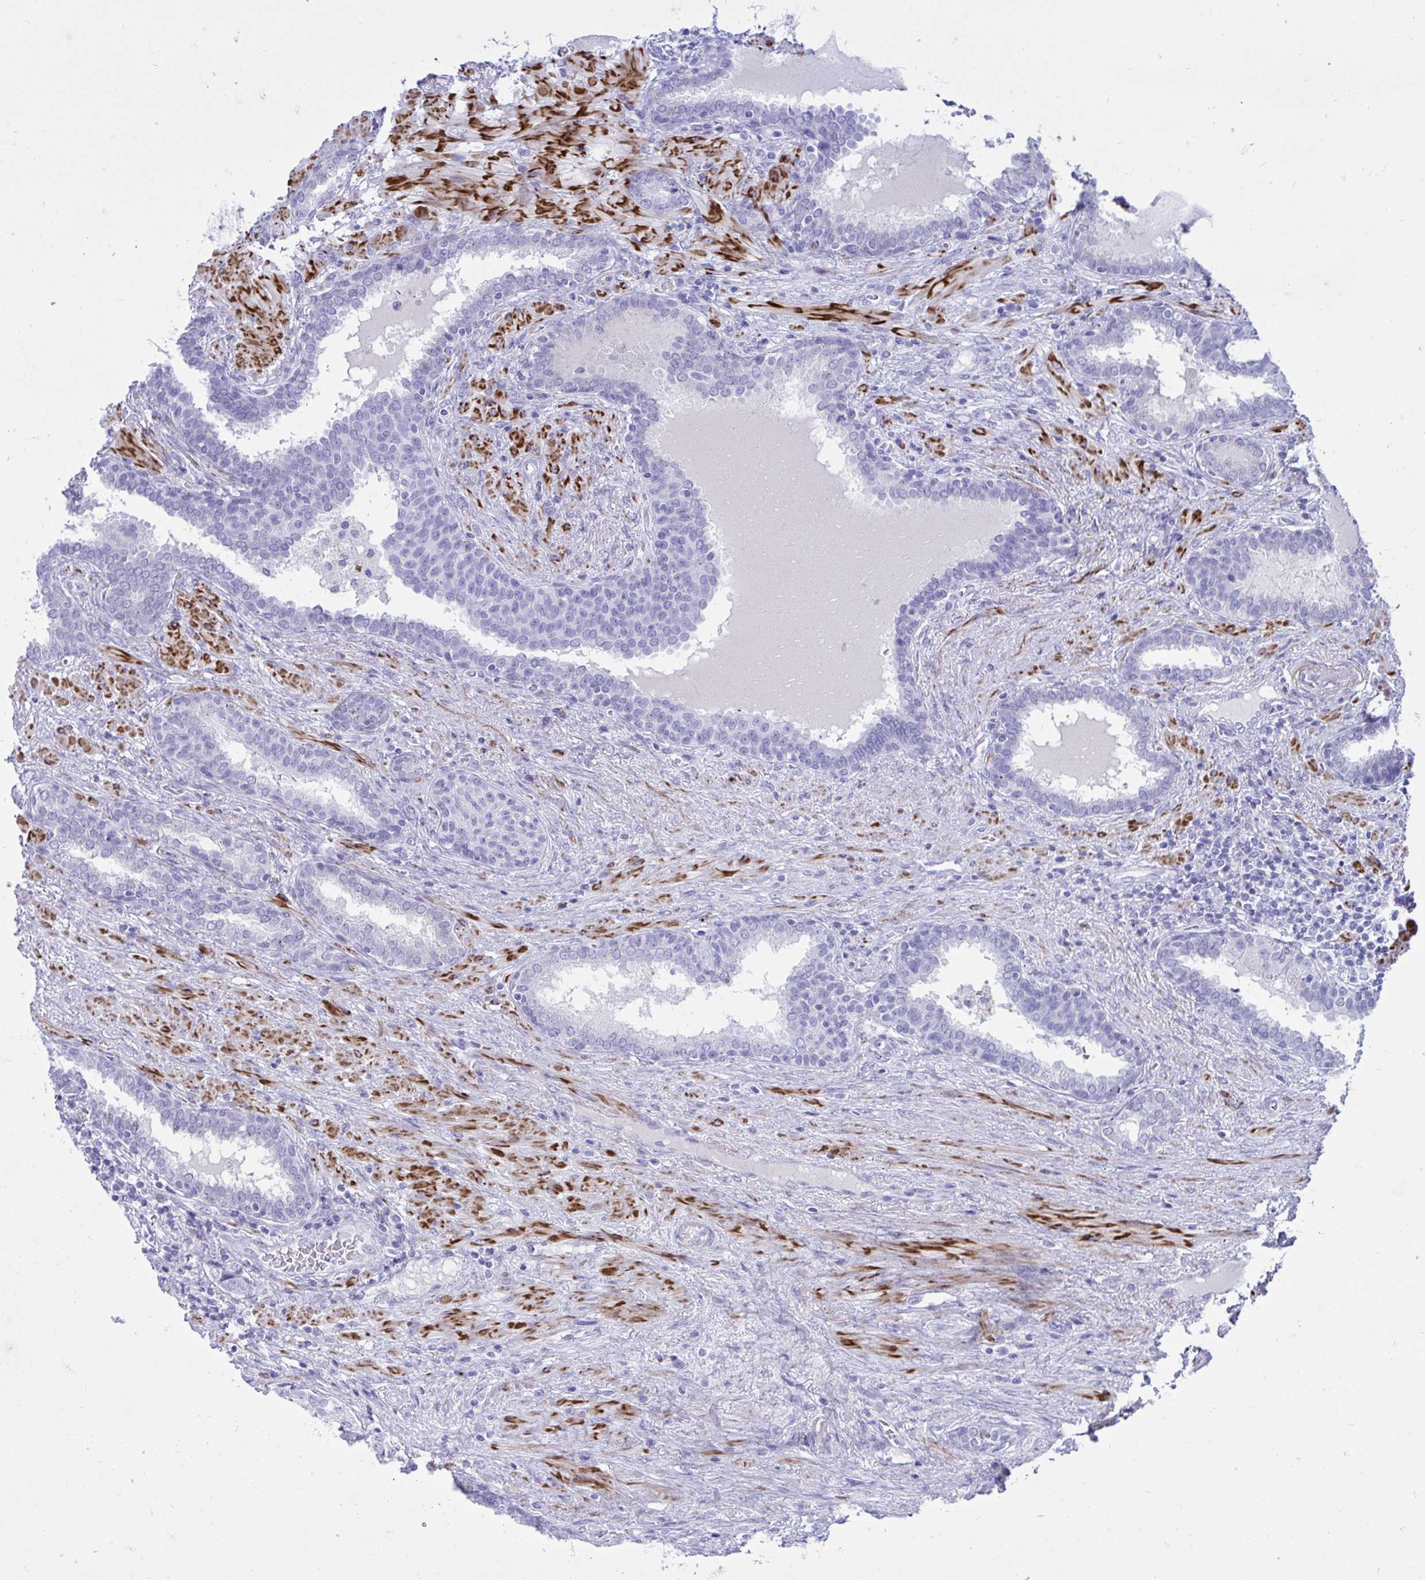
{"staining": {"intensity": "negative", "quantity": "none", "location": "none"}, "tissue": "prostate cancer", "cell_type": "Tumor cells", "image_type": "cancer", "snomed": [{"axis": "morphology", "description": "Adenocarcinoma, High grade"}, {"axis": "topography", "description": "Prostate"}], "caption": "DAB immunohistochemical staining of human prostate cancer (adenocarcinoma (high-grade)) shows no significant positivity in tumor cells. (Immunohistochemistry, brightfield microscopy, high magnification).", "gene": "ANKDD1B", "patient": {"sex": "male", "age": 72}}